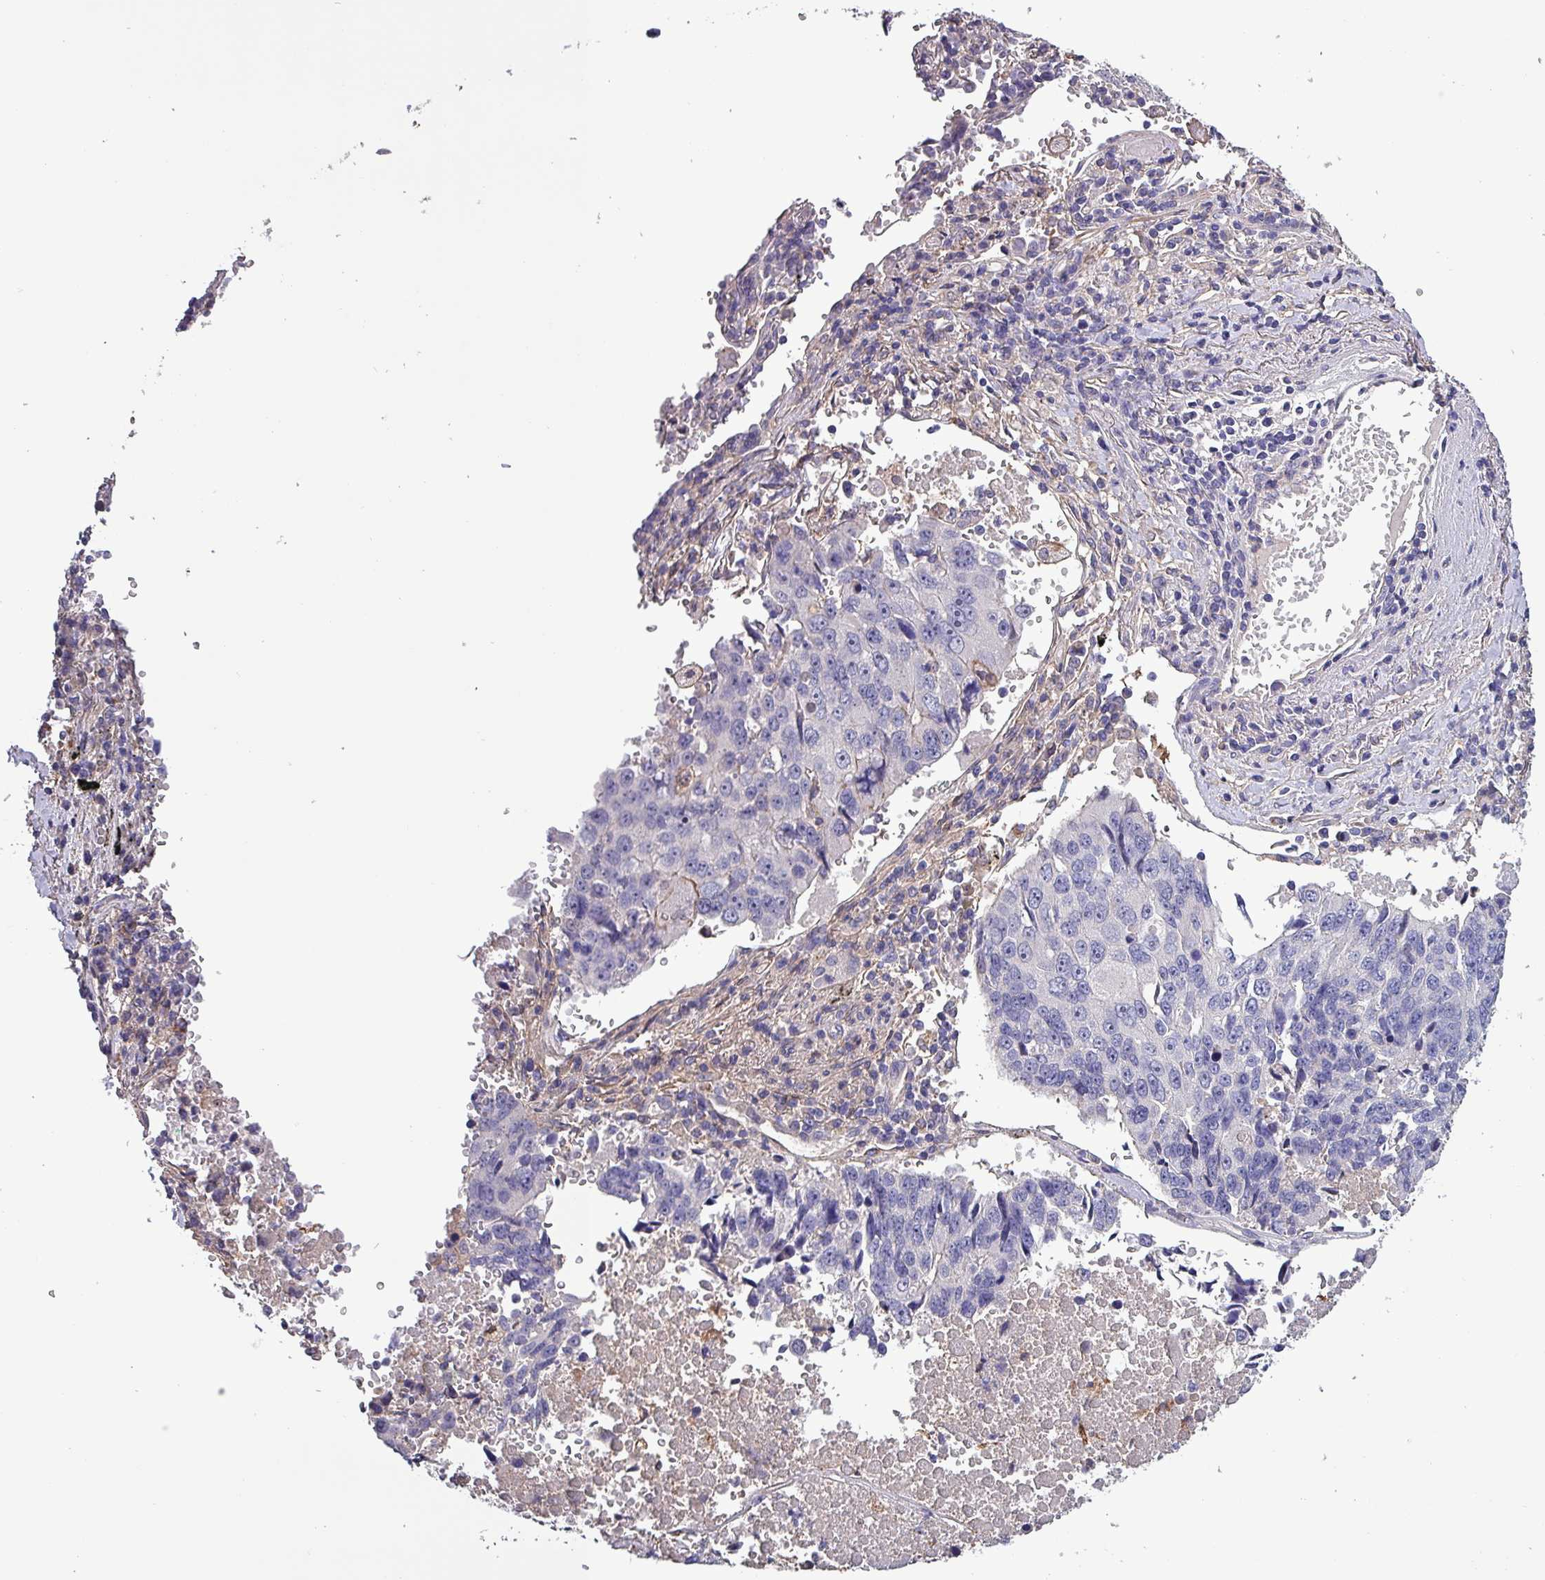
{"staining": {"intensity": "negative", "quantity": "none", "location": "none"}, "tissue": "lung cancer", "cell_type": "Tumor cells", "image_type": "cancer", "snomed": [{"axis": "morphology", "description": "Squamous cell carcinoma, NOS"}, {"axis": "topography", "description": "Lung"}], "caption": "This is a image of immunohistochemistry (IHC) staining of lung cancer (squamous cell carcinoma), which shows no staining in tumor cells.", "gene": "HTRA4", "patient": {"sex": "female", "age": 66}}